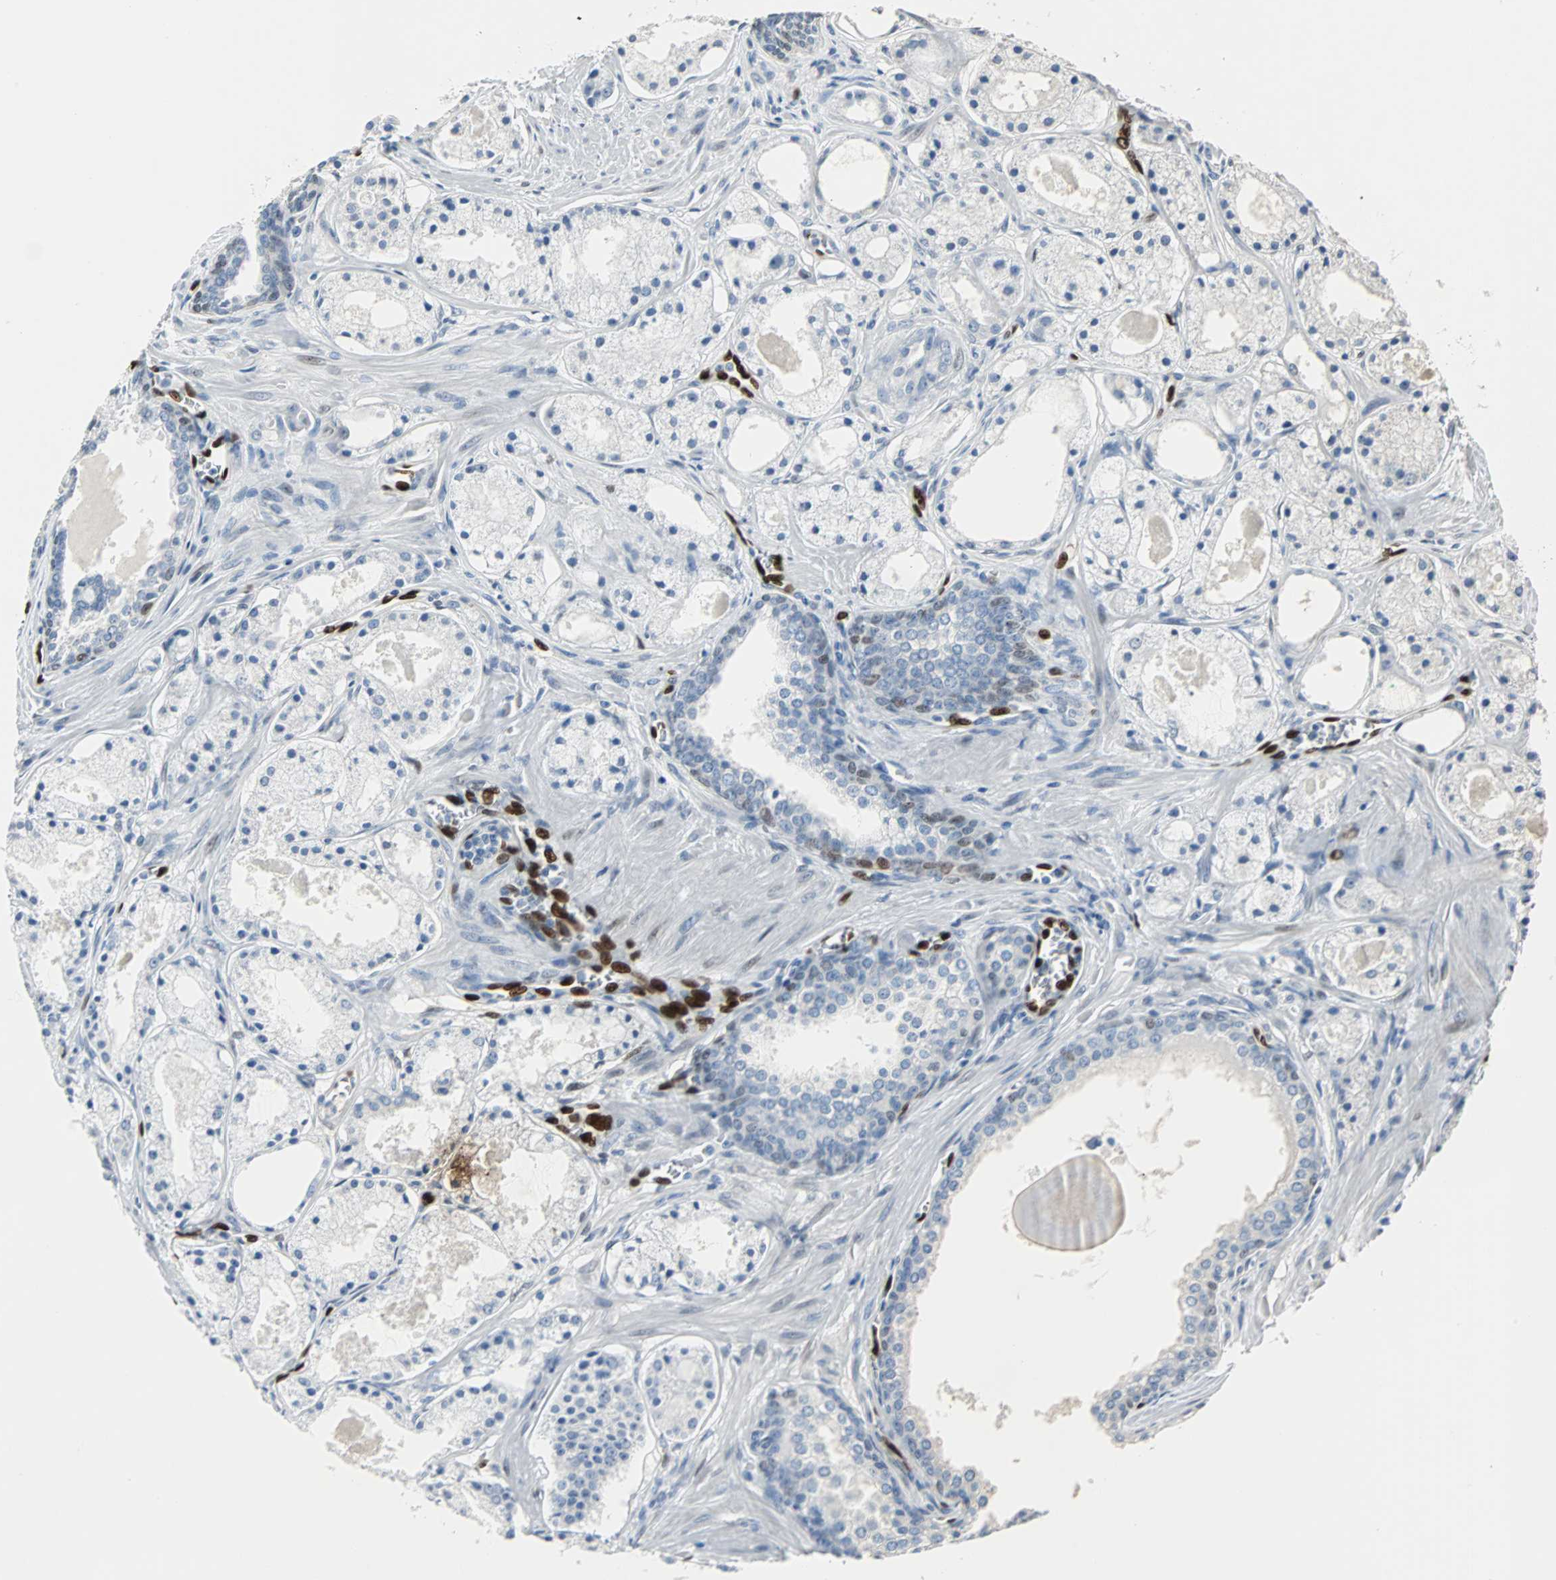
{"staining": {"intensity": "negative", "quantity": "none", "location": "none"}, "tissue": "prostate cancer", "cell_type": "Tumor cells", "image_type": "cancer", "snomed": [{"axis": "morphology", "description": "Adenocarcinoma, Low grade"}, {"axis": "topography", "description": "Prostate"}], "caption": "DAB immunohistochemical staining of human adenocarcinoma (low-grade) (prostate) reveals no significant expression in tumor cells.", "gene": "IL33", "patient": {"sex": "male", "age": 57}}